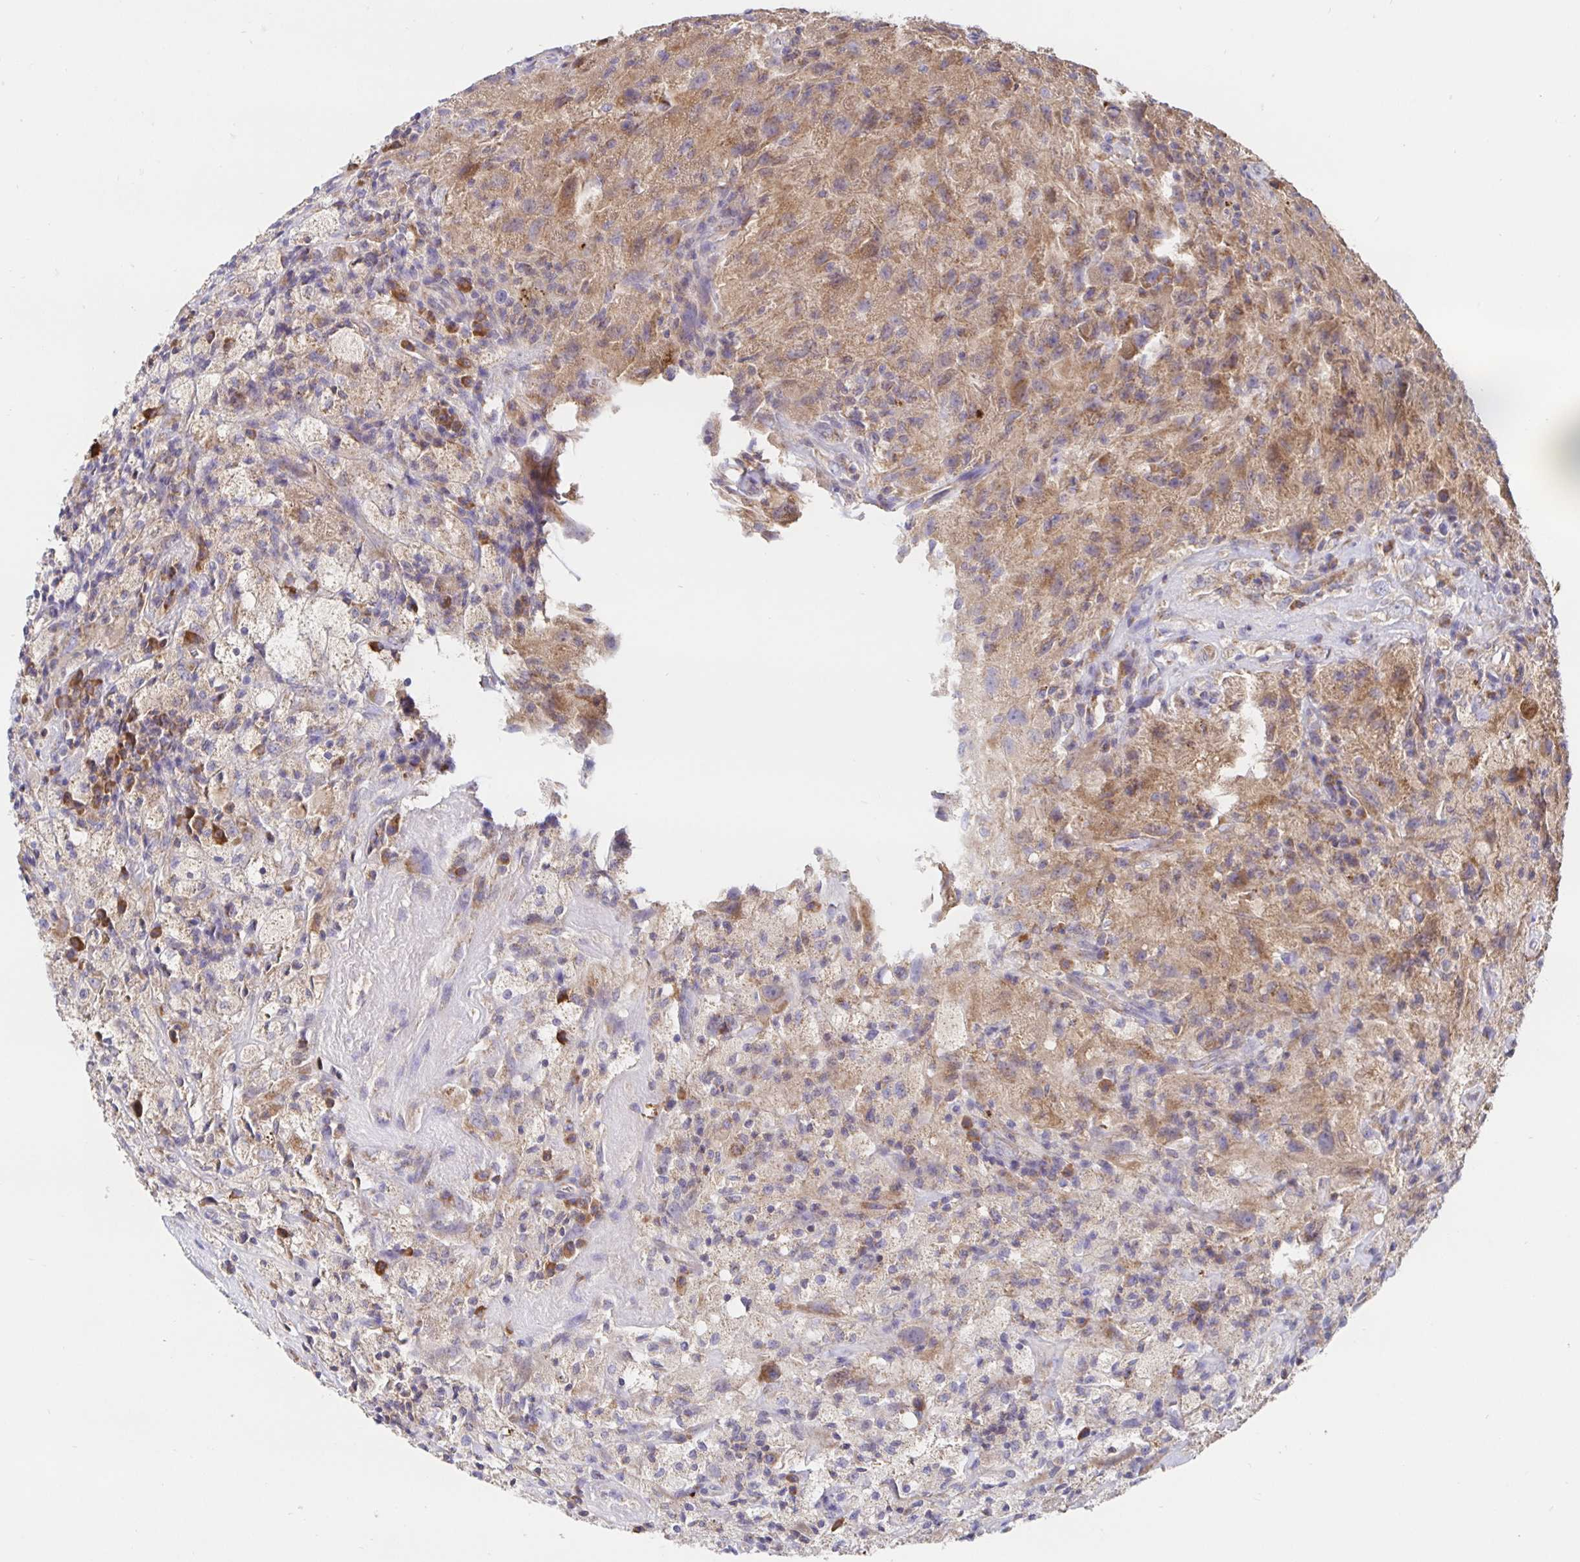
{"staining": {"intensity": "moderate", "quantity": "25%-75%", "location": "cytoplasmic/membranous"}, "tissue": "glioma", "cell_type": "Tumor cells", "image_type": "cancer", "snomed": [{"axis": "morphology", "description": "Glioma, malignant, High grade"}, {"axis": "topography", "description": "Brain"}], "caption": "Immunohistochemistry (IHC) of human malignant high-grade glioma reveals medium levels of moderate cytoplasmic/membranous staining in approximately 25%-75% of tumor cells.", "gene": "PRDX3", "patient": {"sex": "male", "age": 68}}